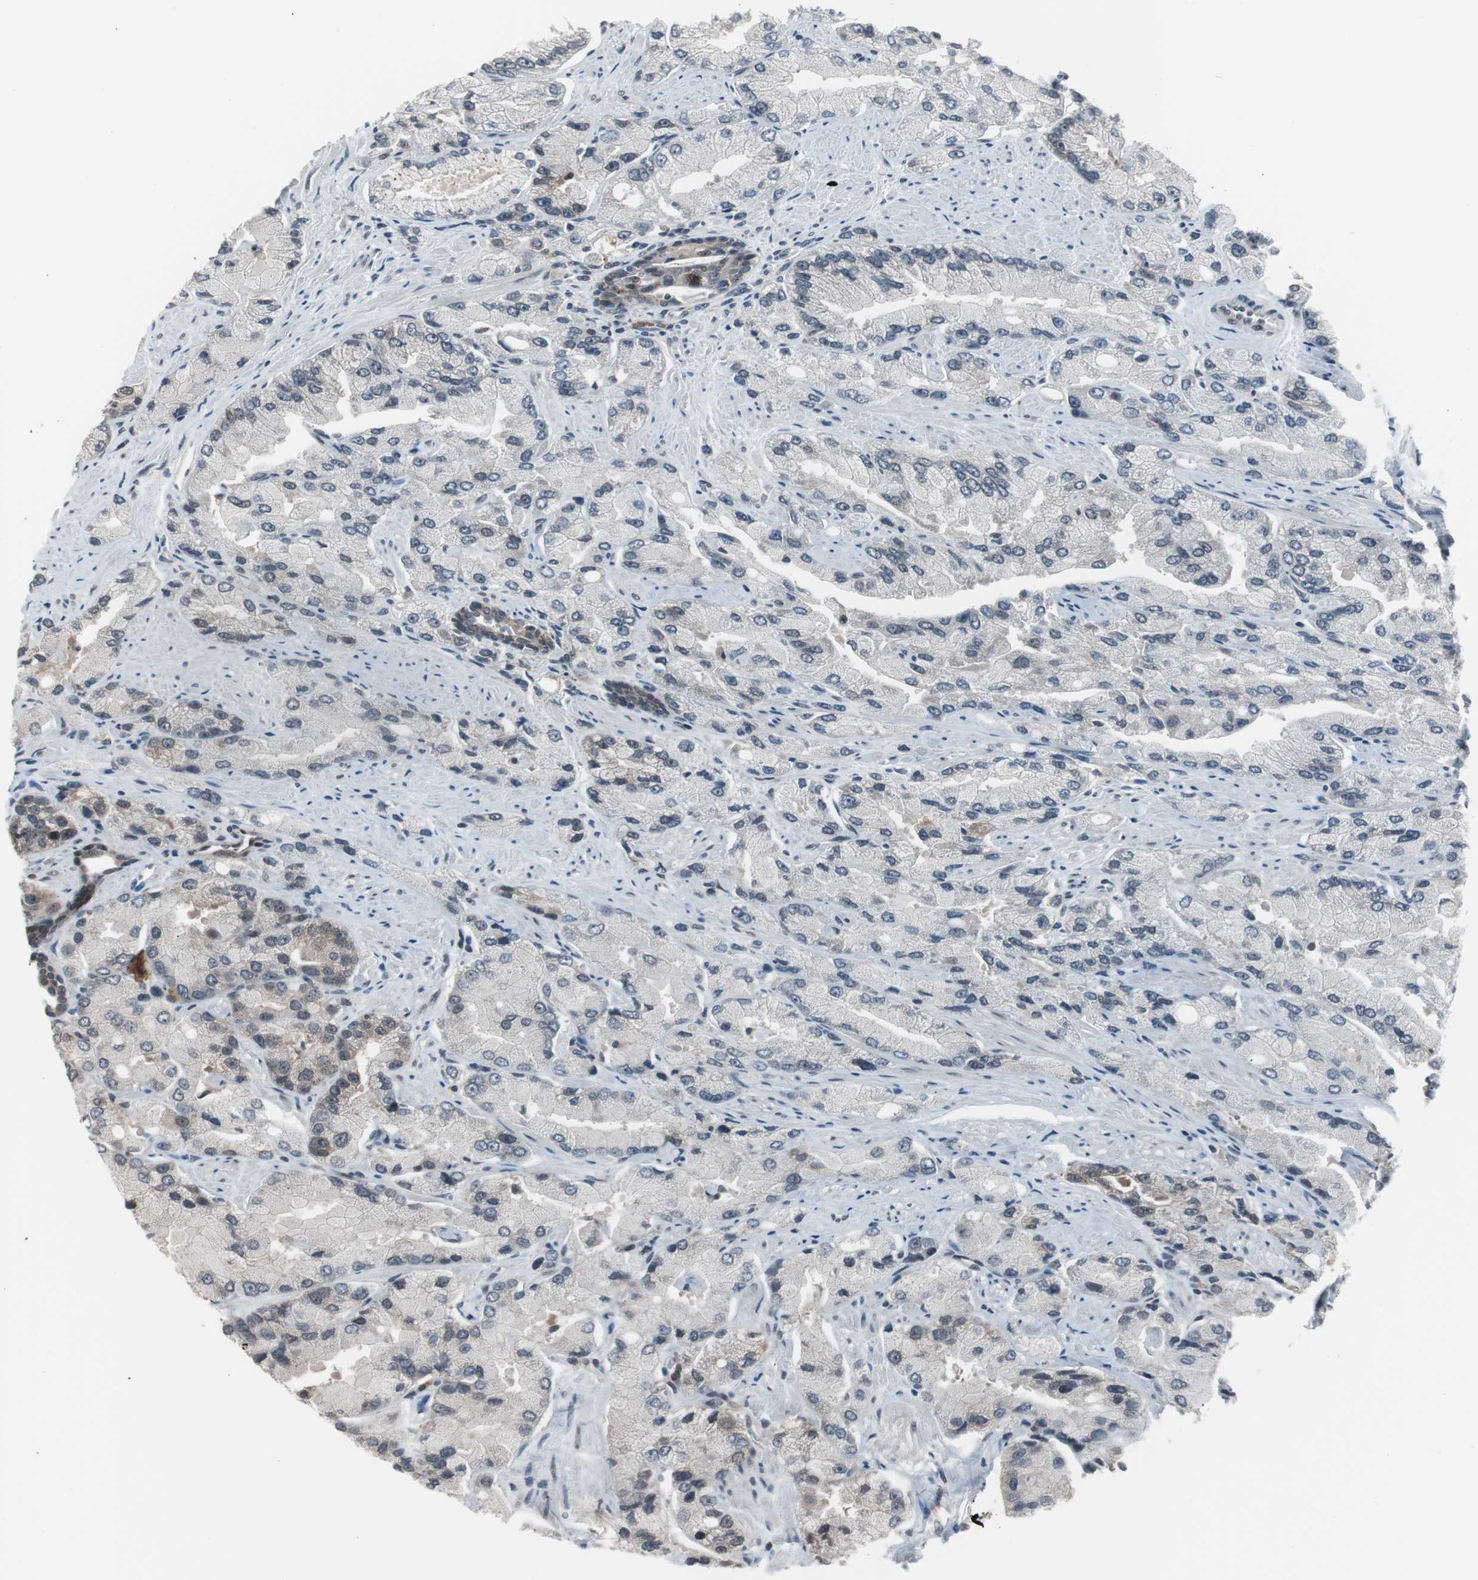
{"staining": {"intensity": "weak", "quantity": "<25%", "location": "cytoplasmic/membranous"}, "tissue": "prostate cancer", "cell_type": "Tumor cells", "image_type": "cancer", "snomed": [{"axis": "morphology", "description": "Adenocarcinoma, High grade"}, {"axis": "topography", "description": "Prostate"}], "caption": "Protein analysis of prostate cancer displays no significant positivity in tumor cells.", "gene": "BOLA1", "patient": {"sex": "male", "age": 58}}